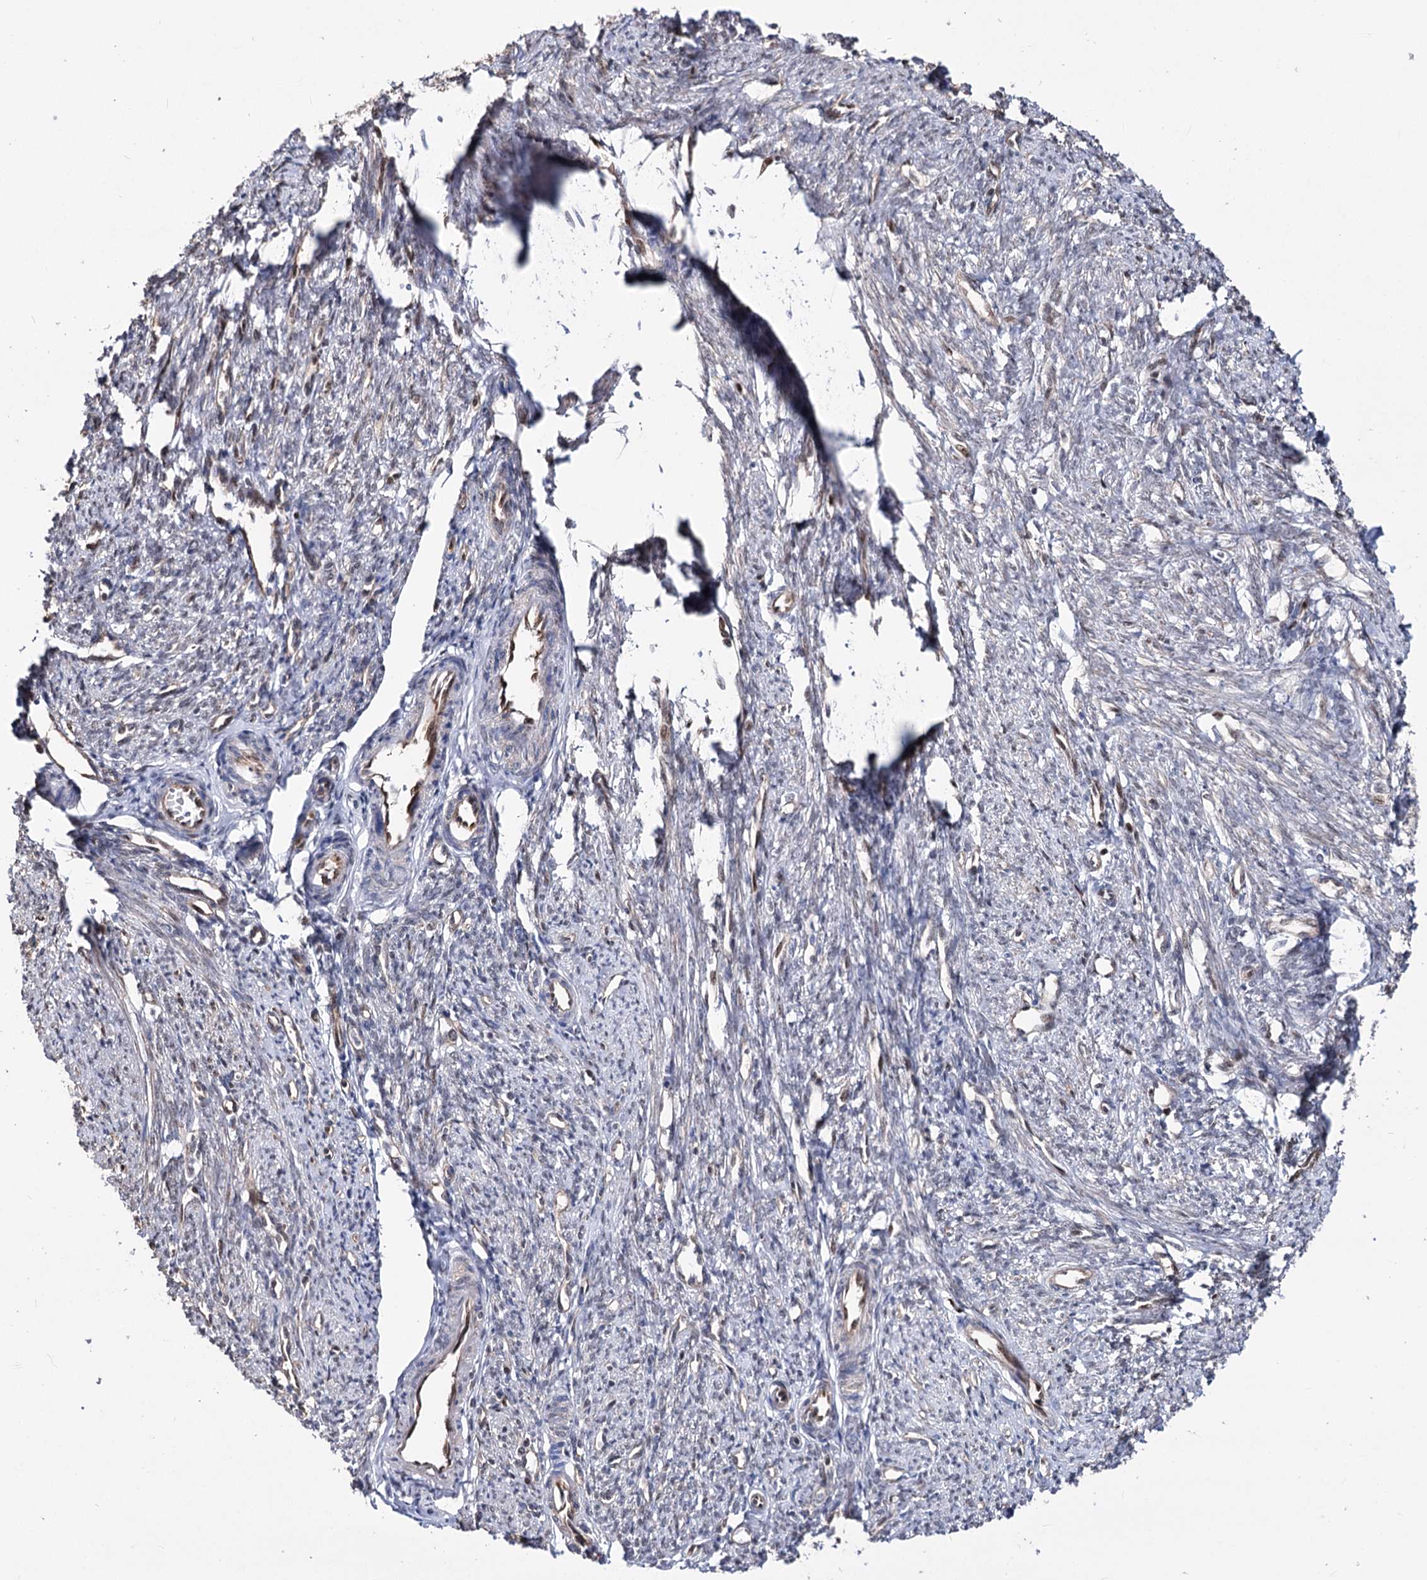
{"staining": {"intensity": "moderate", "quantity": "25%-75%", "location": "cytoplasmic/membranous,nuclear"}, "tissue": "smooth muscle", "cell_type": "Smooth muscle cells", "image_type": "normal", "snomed": [{"axis": "morphology", "description": "Normal tissue, NOS"}, {"axis": "topography", "description": "Smooth muscle"}, {"axis": "topography", "description": "Uterus"}], "caption": "This image displays immunohistochemistry (IHC) staining of benign human smooth muscle, with medium moderate cytoplasmic/membranous,nuclear staining in about 25%-75% of smooth muscle cells.", "gene": "CHMP7", "patient": {"sex": "female", "age": 59}}